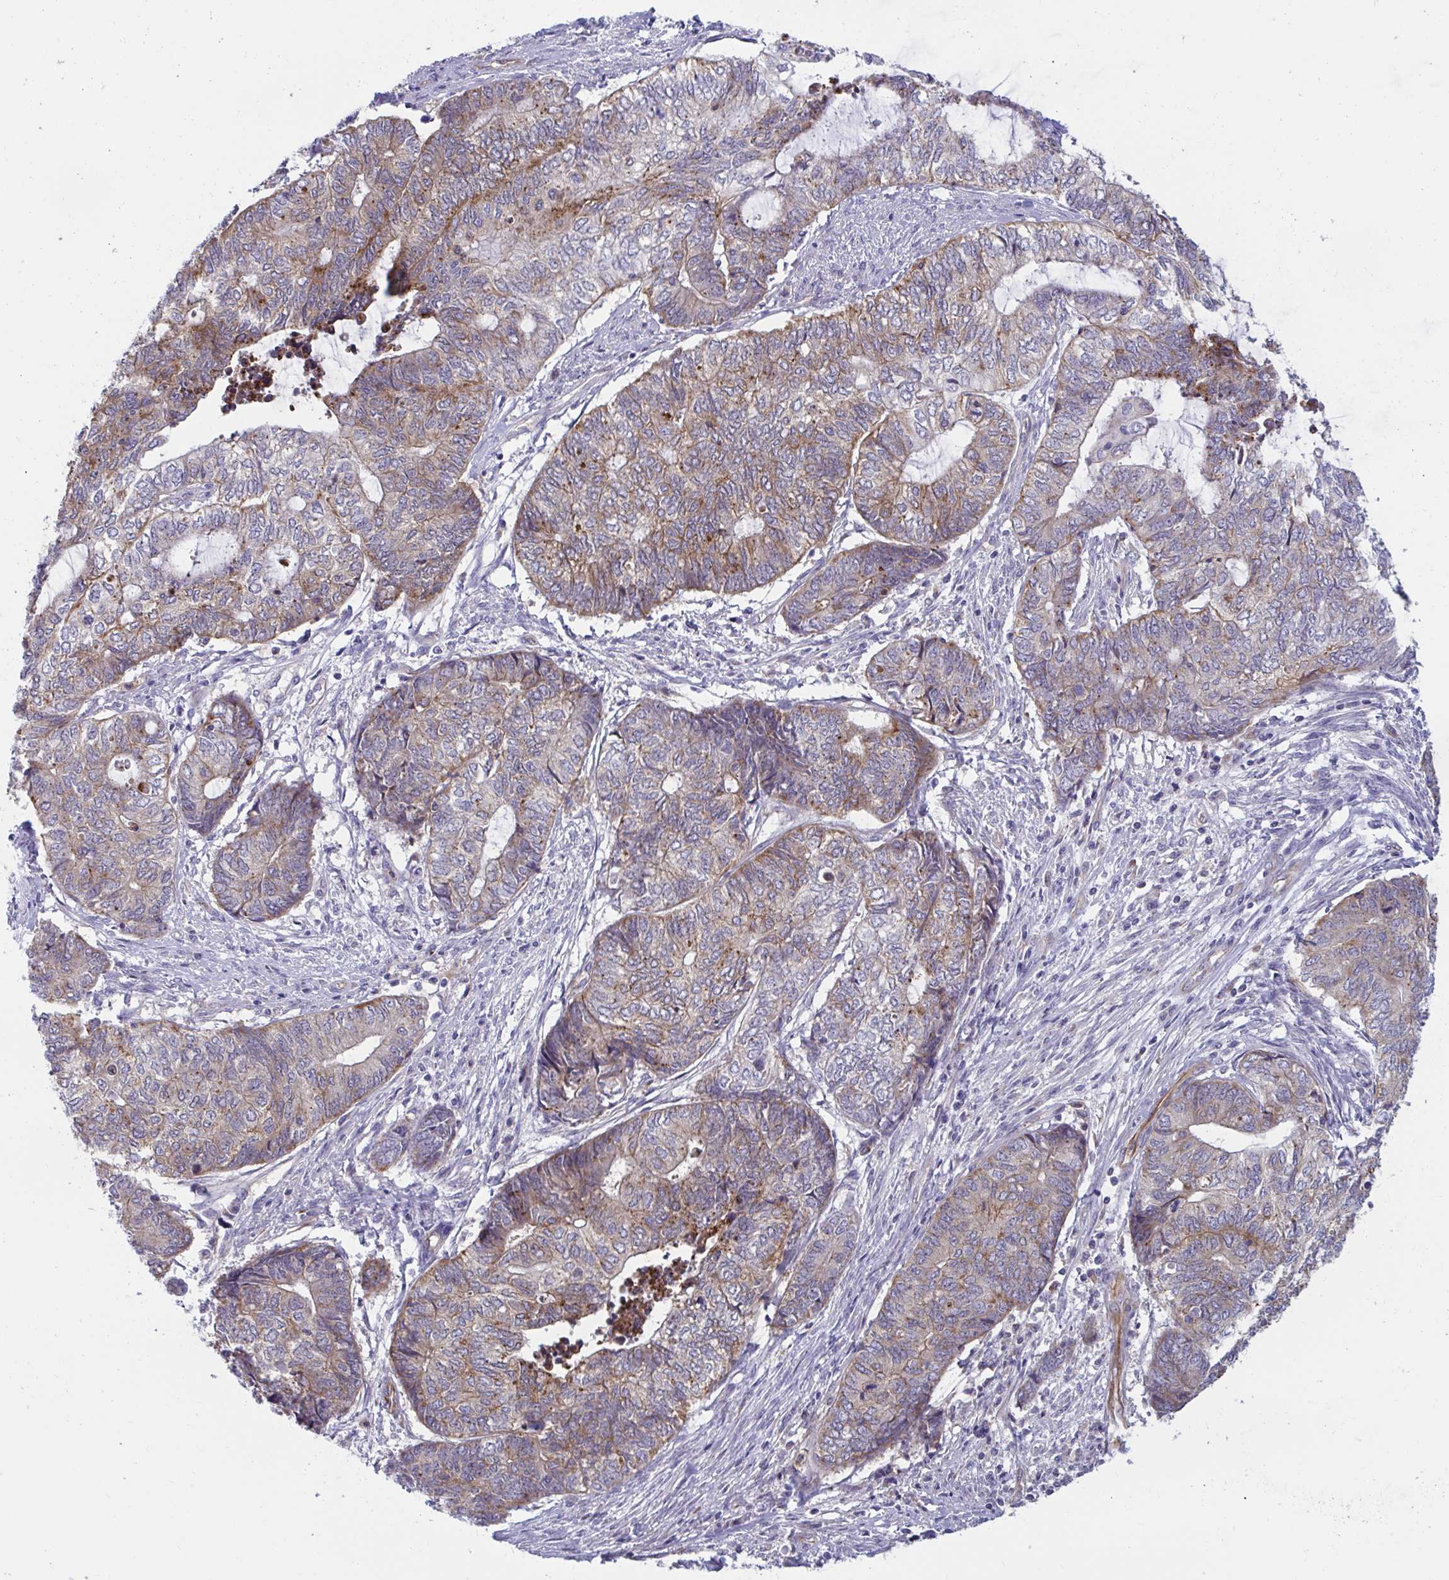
{"staining": {"intensity": "moderate", "quantity": "25%-75%", "location": "cytoplasmic/membranous"}, "tissue": "endometrial cancer", "cell_type": "Tumor cells", "image_type": "cancer", "snomed": [{"axis": "morphology", "description": "Adenocarcinoma, NOS"}, {"axis": "topography", "description": "Uterus"}, {"axis": "topography", "description": "Endometrium"}], "caption": "Human endometrial cancer stained with a brown dye shows moderate cytoplasmic/membranous positive expression in about 25%-75% of tumor cells.", "gene": "SLC9A6", "patient": {"sex": "female", "age": 70}}